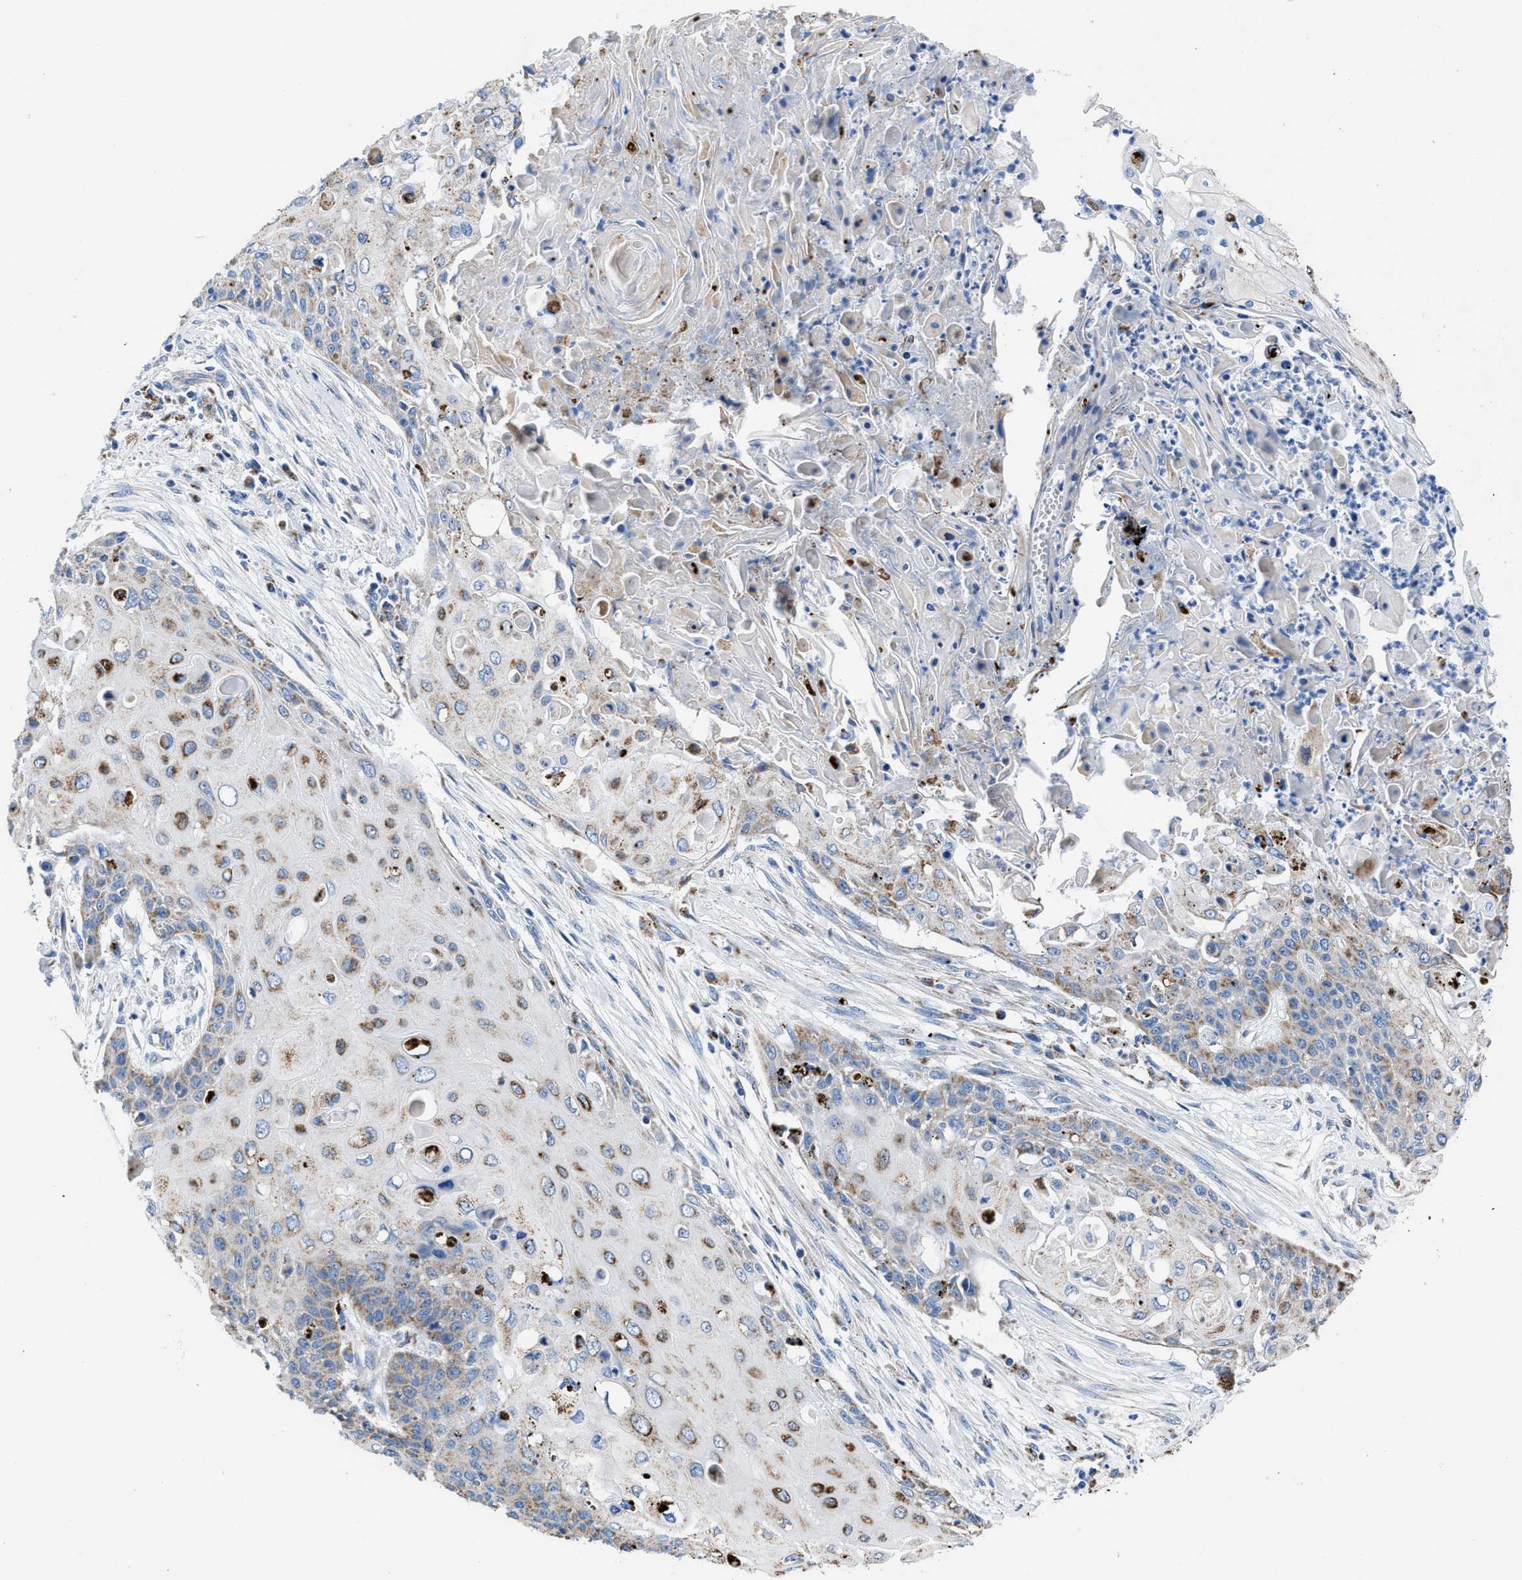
{"staining": {"intensity": "moderate", "quantity": "<25%", "location": "cytoplasmic/membranous"}, "tissue": "cervical cancer", "cell_type": "Tumor cells", "image_type": "cancer", "snomed": [{"axis": "morphology", "description": "Squamous cell carcinoma, NOS"}, {"axis": "topography", "description": "Cervix"}], "caption": "Immunohistochemistry (IHC) (DAB) staining of human squamous cell carcinoma (cervical) reveals moderate cytoplasmic/membranous protein positivity in about <25% of tumor cells.", "gene": "ZDHHC3", "patient": {"sex": "female", "age": 39}}